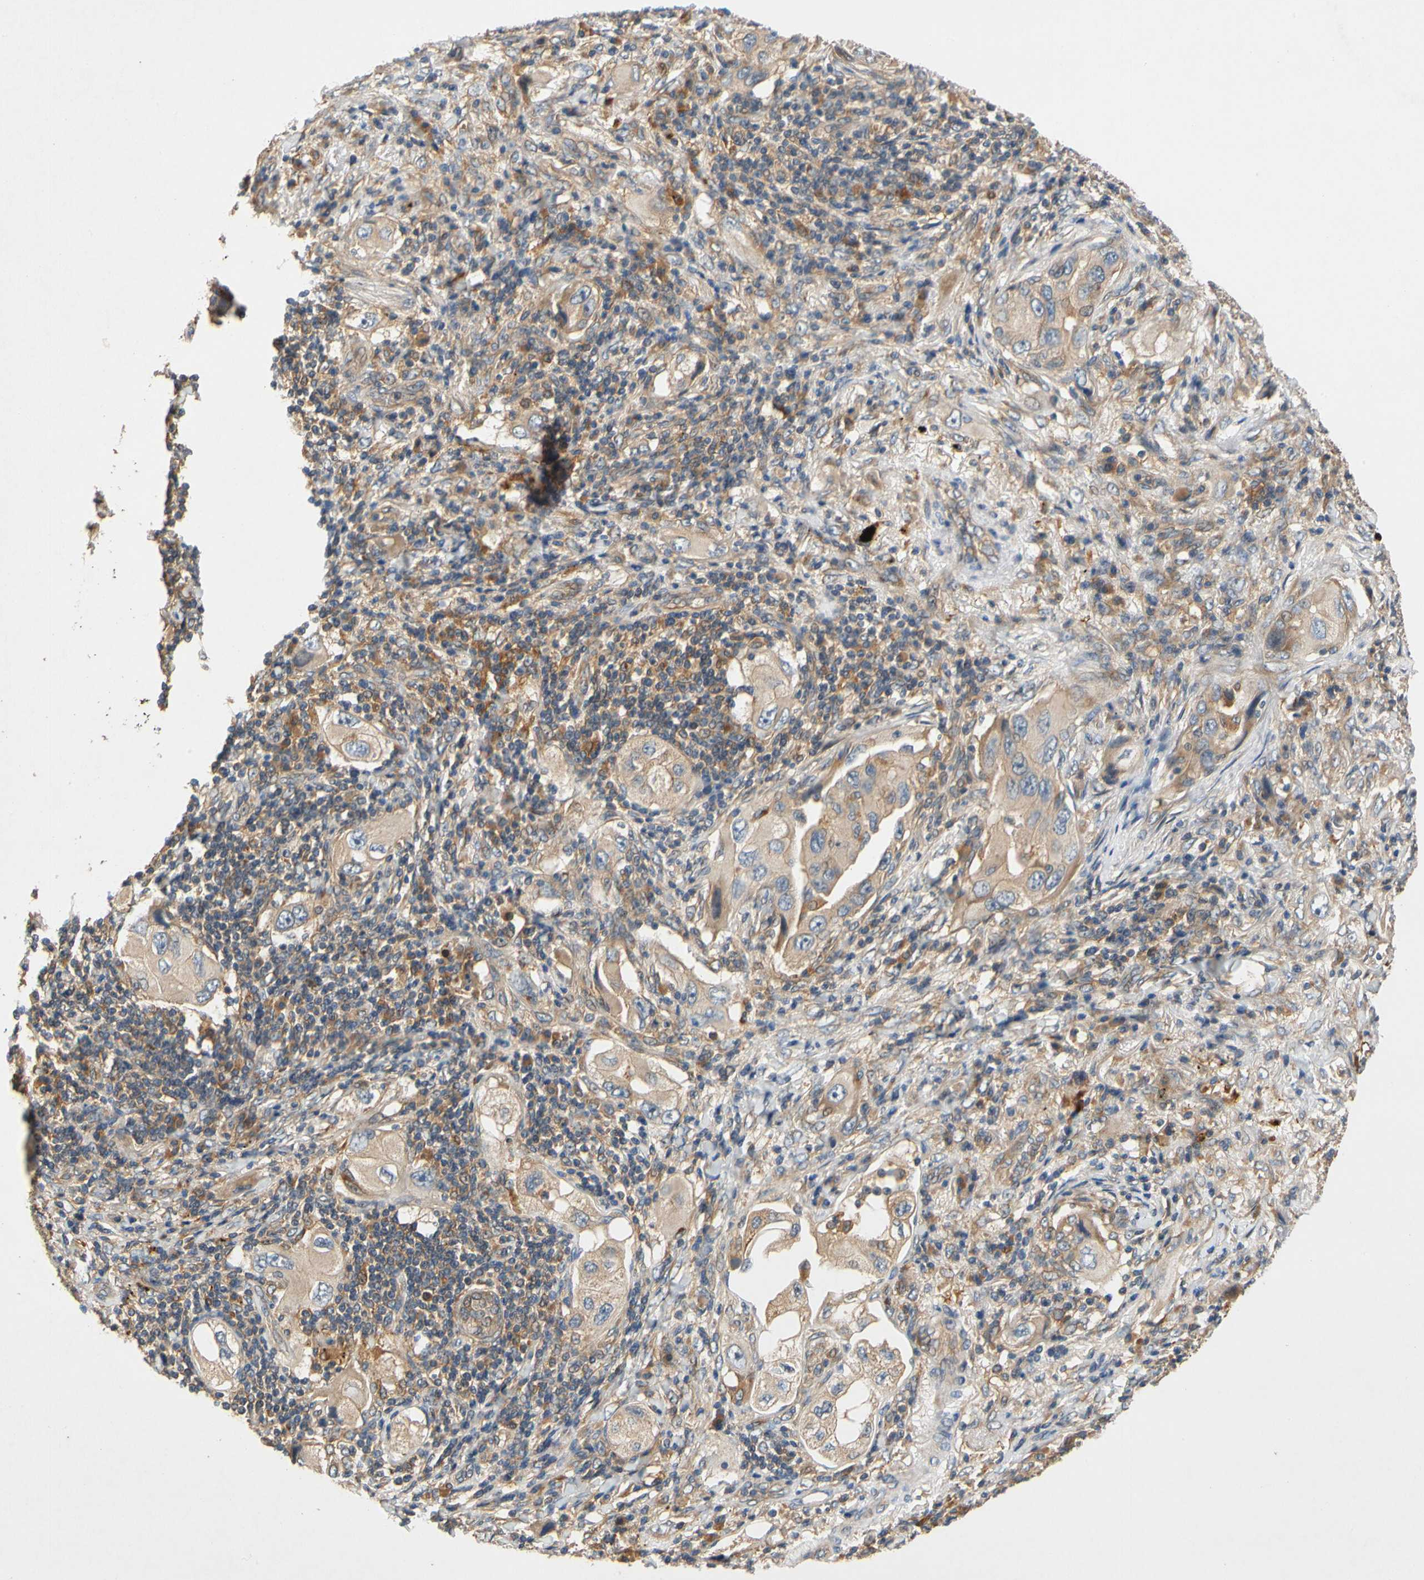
{"staining": {"intensity": "moderate", "quantity": "25%-75%", "location": "cytoplasmic/membranous"}, "tissue": "lung cancer", "cell_type": "Tumor cells", "image_type": "cancer", "snomed": [{"axis": "morphology", "description": "Adenocarcinoma, NOS"}, {"axis": "topography", "description": "Lung"}], "caption": "This histopathology image exhibits IHC staining of human lung cancer (adenocarcinoma), with medium moderate cytoplasmic/membranous expression in approximately 25%-75% of tumor cells.", "gene": "USP46", "patient": {"sex": "female", "age": 65}}